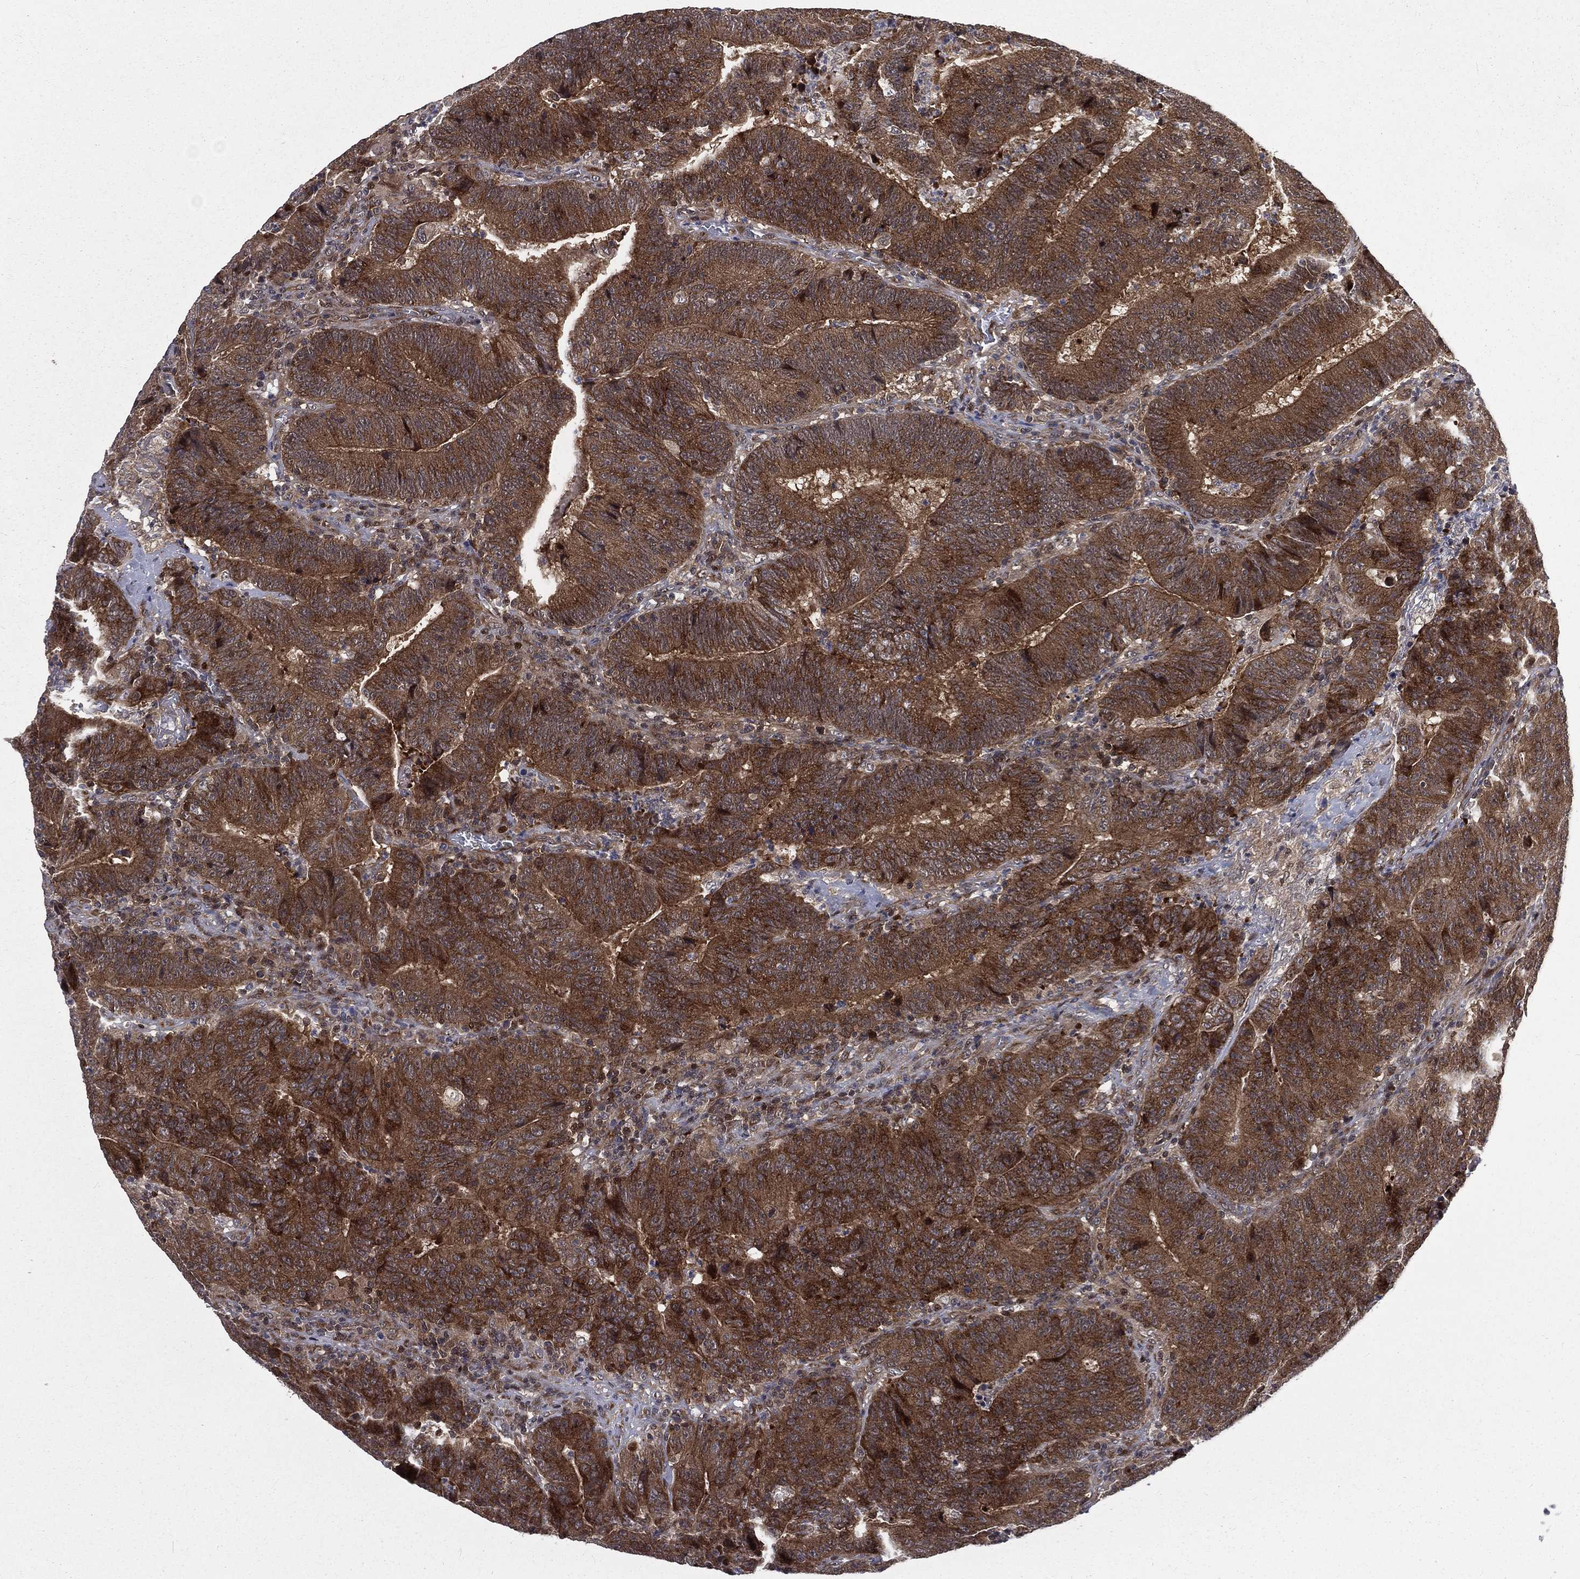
{"staining": {"intensity": "strong", "quantity": ">75%", "location": "cytoplasmic/membranous"}, "tissue": "colorectal cancer", "cell_type": "Tumor cells", "image_type": "cancer", "snomed": [{"axis": "morphology", "description": "Adenocarcinoma, NOS"}, {"axis": "topography", "description": "Colon"}], "caption": "Colorectal adenocarcinoma tissue exhibits strong cytoplasmic/membranous positivity in about >75% of tumor cells, visualized by immunohistochemistry. (DAB (3,3'-diaminobenzidine) IHC, brown staining for protein, blue staining for nuclei).", "gene": "ARL3", "patient": {"sex": "female", "age": 75}}